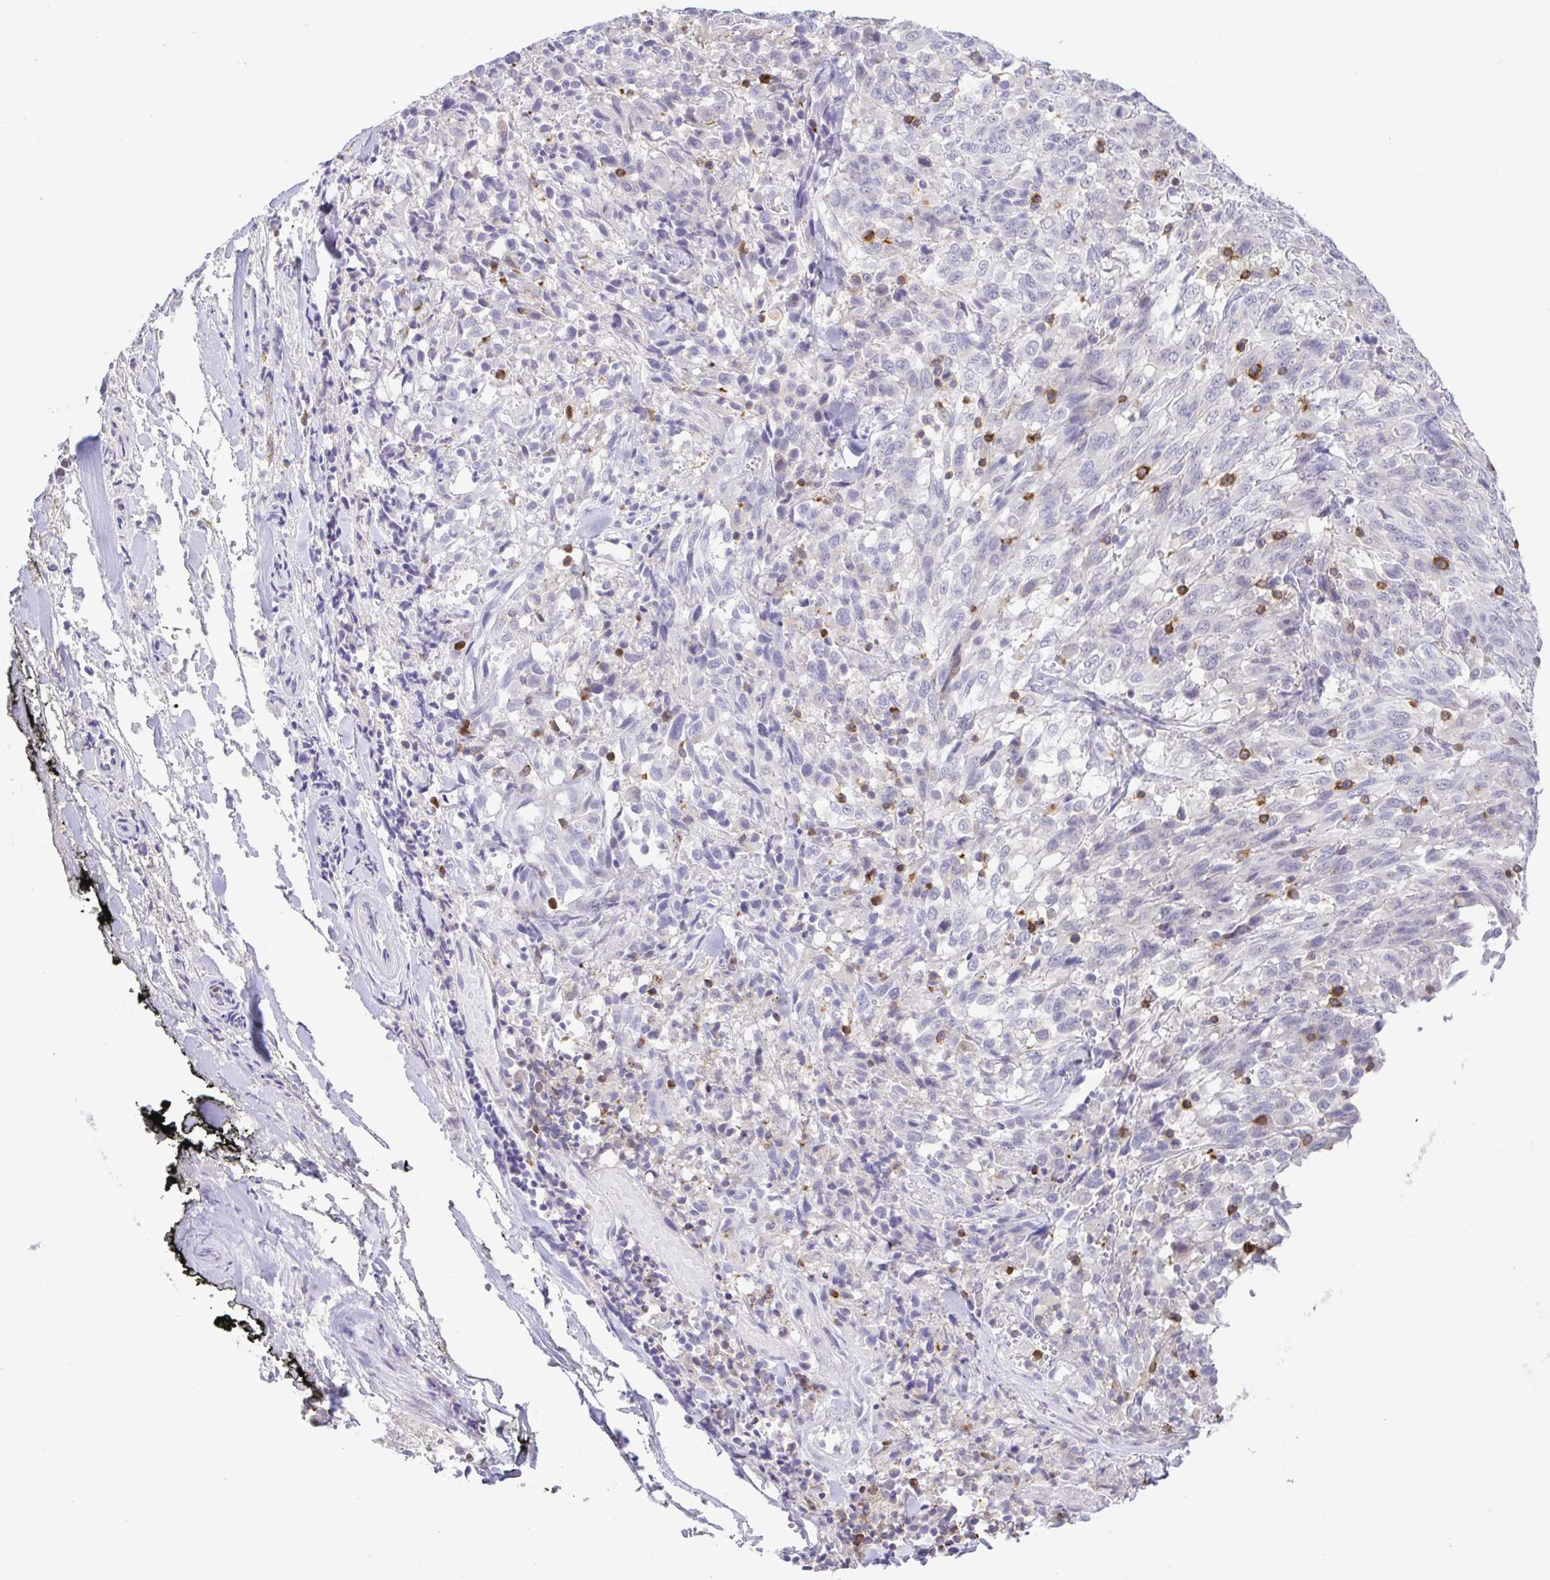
{"staining": {"intensity": "negative", "quantity": "none", "location": "none"}, "tissue": "melanoma", "cell_type": "Tumor cells", "image_type": "cancer", "snomed": [{"axis": "morphology", "description": "Malignant melanoma, NOS"}, {"axis": "topography", "description": "Skin"}], "caption": "High power microscopy micrograph of an IHC micrograph of malignant melanoma, revealing no significant expression in tumor cells.", "gene": "PGLYRP1", "patient": {"sex": "female", "age": 91}}